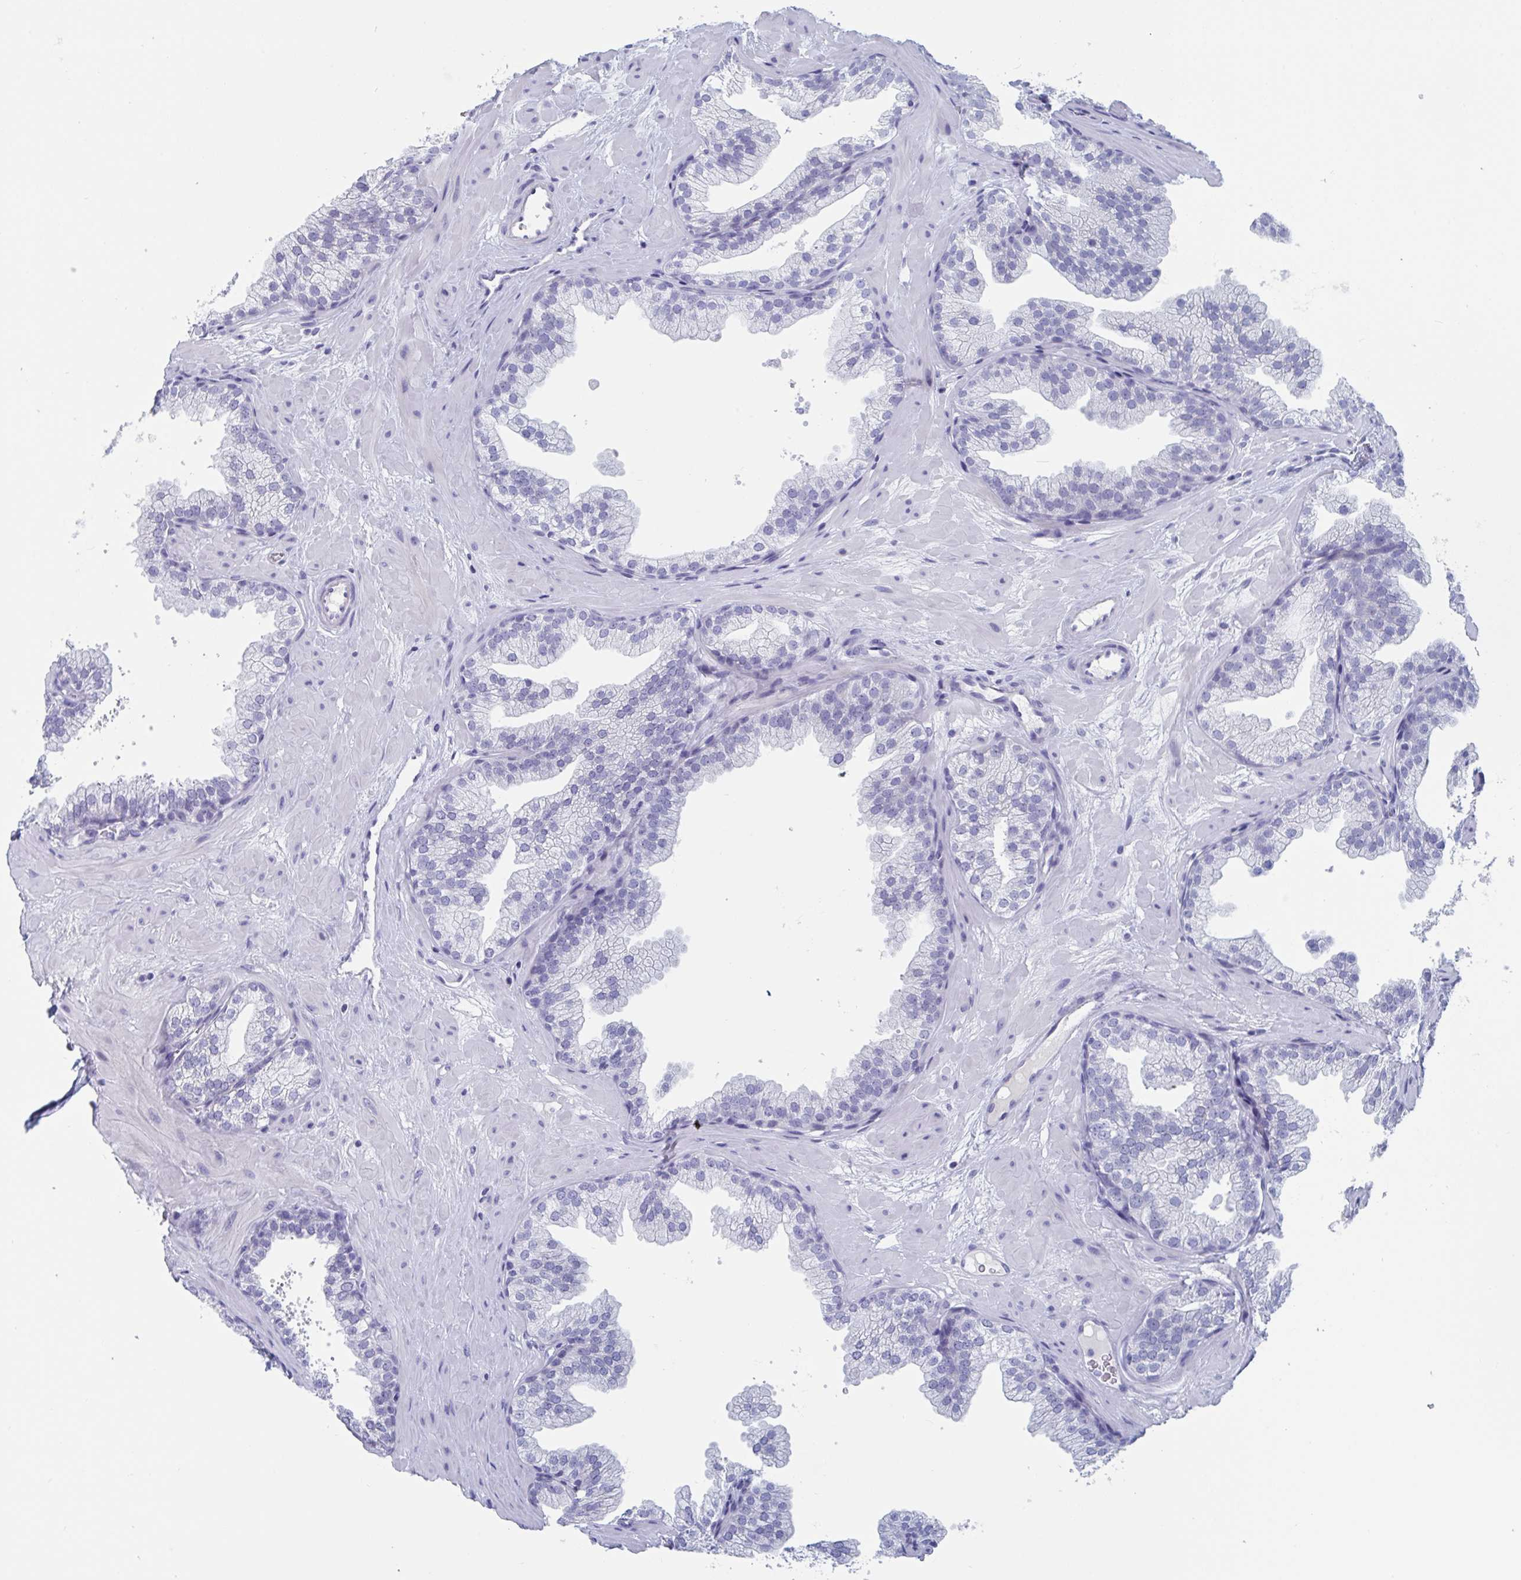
{"staining": {"intensity": "negative", "quantity": "none", "location": "none"}, "tissue": "prostate", "cell_type": "Glandular cells", "image_type": "normal", "snomed": [{"axis": "morphology", "description": "Normal tissue, NOS"}, {"axis": "topography", "description": "Prostate"}], "caption": "Benign prostate was stained to show a protein in brown. There is no significant expression in glandular cells. (DAB (3,3'-diaminobenzidine) immunohistochemistry with hematoxylin counter stain).", "gene": "DPEP3", "patient": {"sex": "male", "age": 37}}